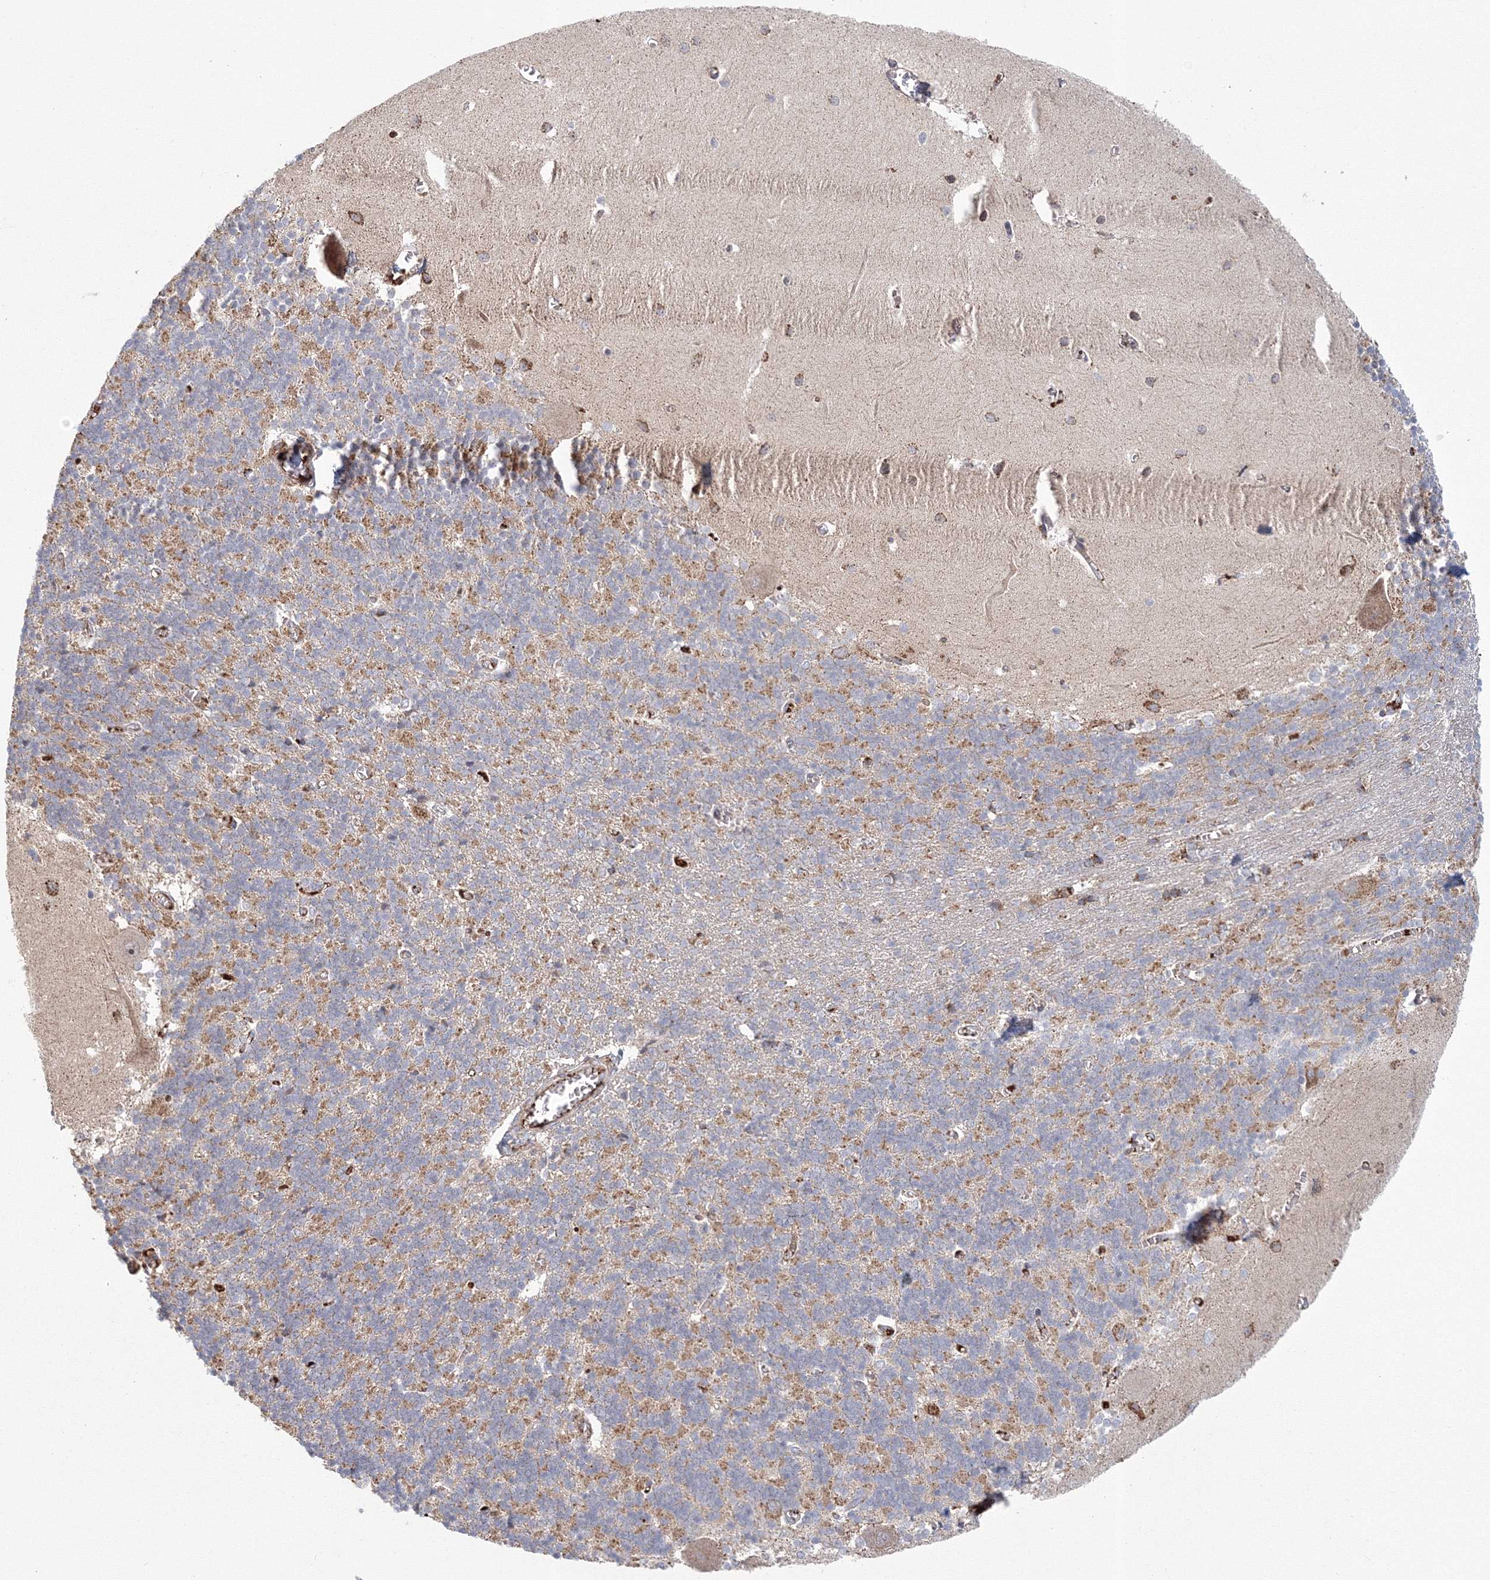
{"staining": {"intensity": "strong", "quantity": "<25%", "location": "cytoplasmic/membranous"}, "tissue": "cerebellum", "cell_type": "Cells in granular layer", "image_type": "normal", "snomed": [{"axis": "morphology", "description": "Normal tissue, NOS"}, {"axis": "topography", "description": "Cerebellum"}], "caption": "Immunohistochemical staining of benign human cerebellum displays <25% levels of strong cytoplasmic/membranous protein positivity in about <25% of cells in granular layer. The staining was performed using DAB, with brown indicating positive protein expression. Nuclei are stained blue with hematoxylin.", "gene": "GRPEL1", "patient": {"sex": "male", "age": 37}}